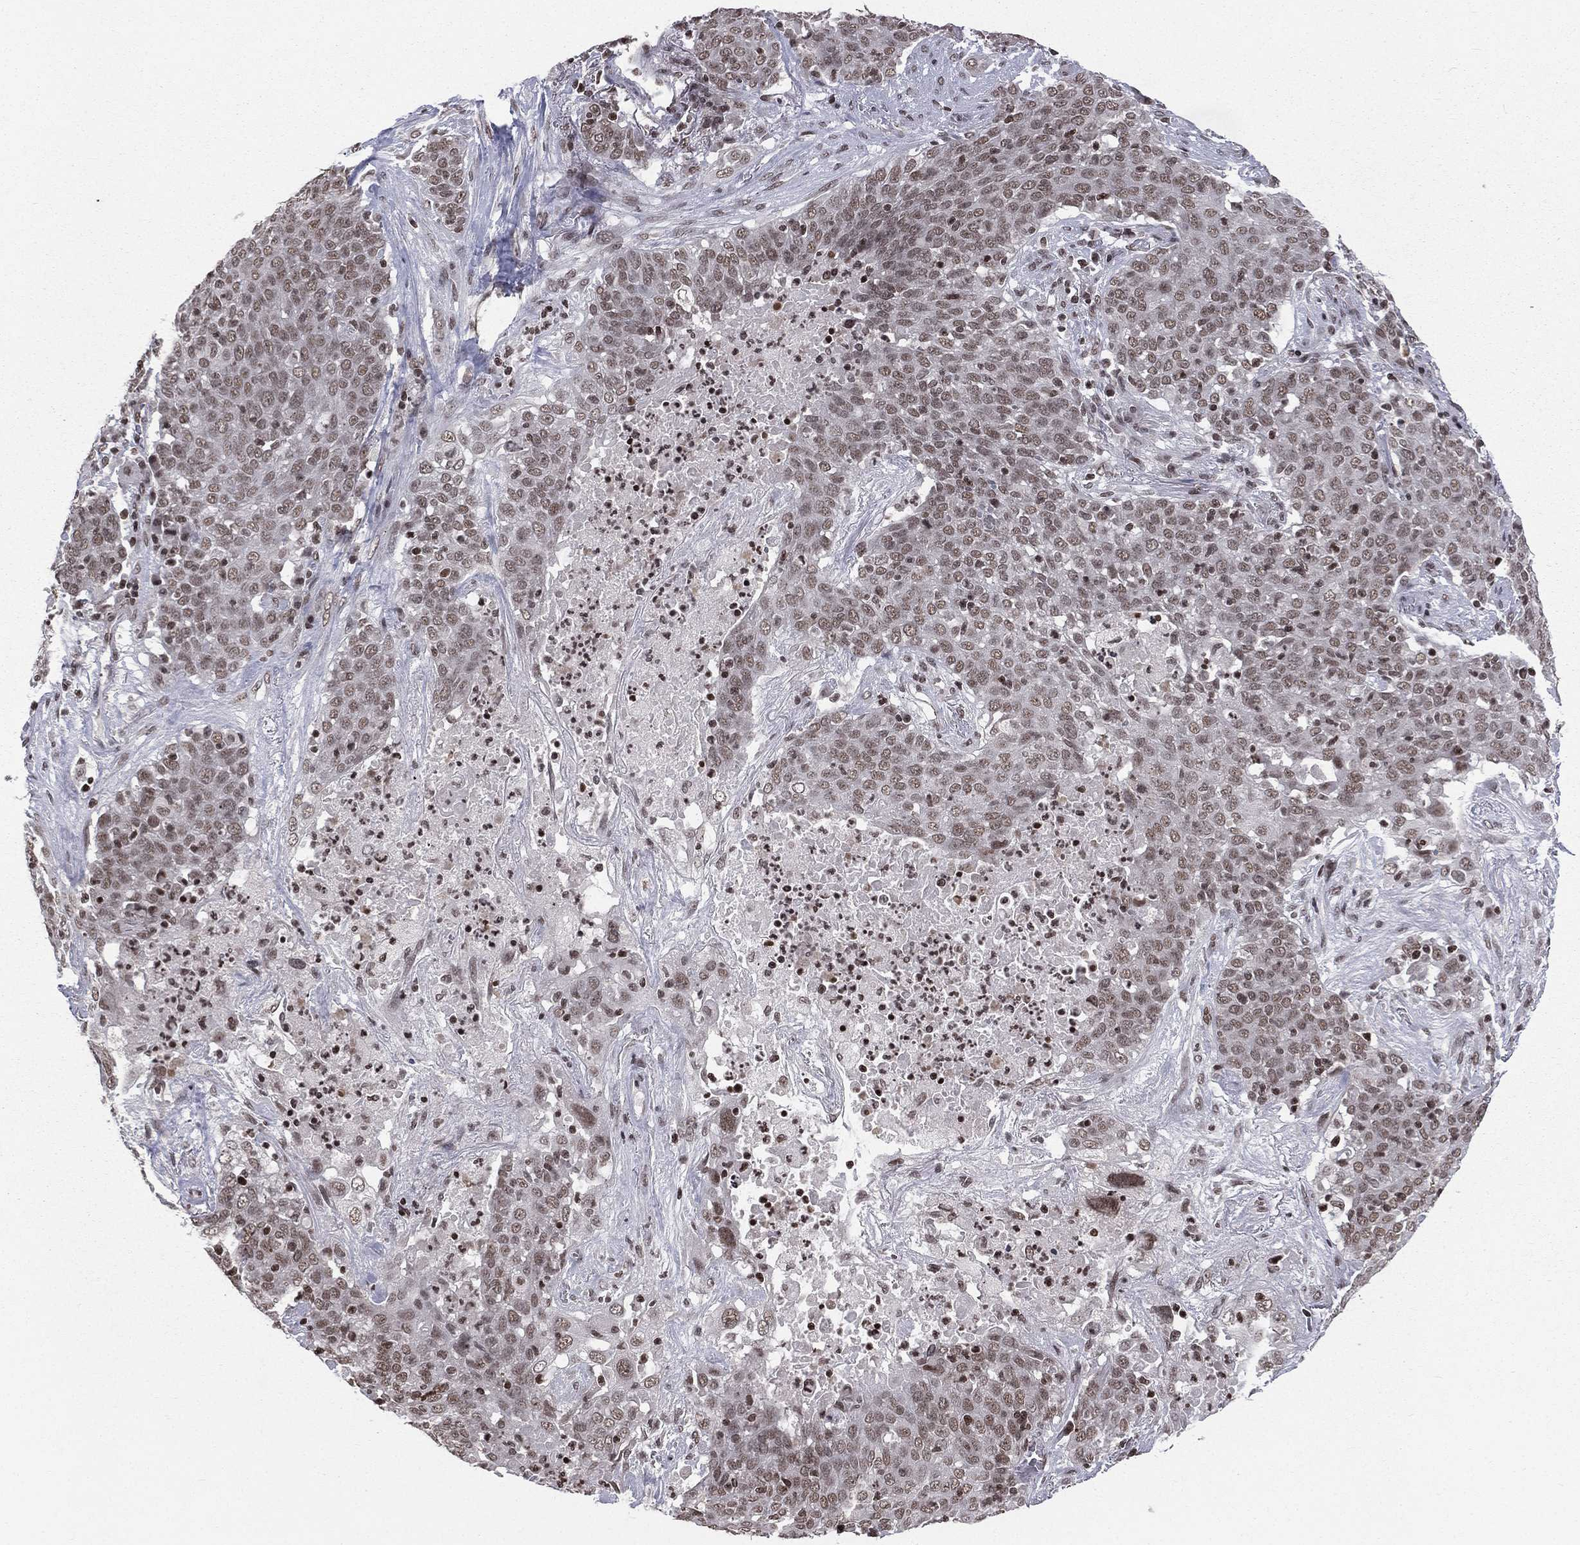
{"staining": {"intensity": "weak", "quantity": "25%-75%", "location": "nuclear"}, "tissue": "lung cancer", "cell_type": "Tumor cells", "image_type": "cancer", "snomed": [{"axis": "morphology", "description": "Squamous cell carcinoma, NOS"}, {"axis": "topography", "description": "Lung"}], "caption": "DAB immunohistochemical staining of lung squamous cell carcinoma displays weak nuclear protein positivity in approximately 25%-75% of tumor cells. (DAB IHC, brown staining for protein, blue staining for nuclei).", "gene": "RFX7", "patient": {"sex": "male", "age": 82}}